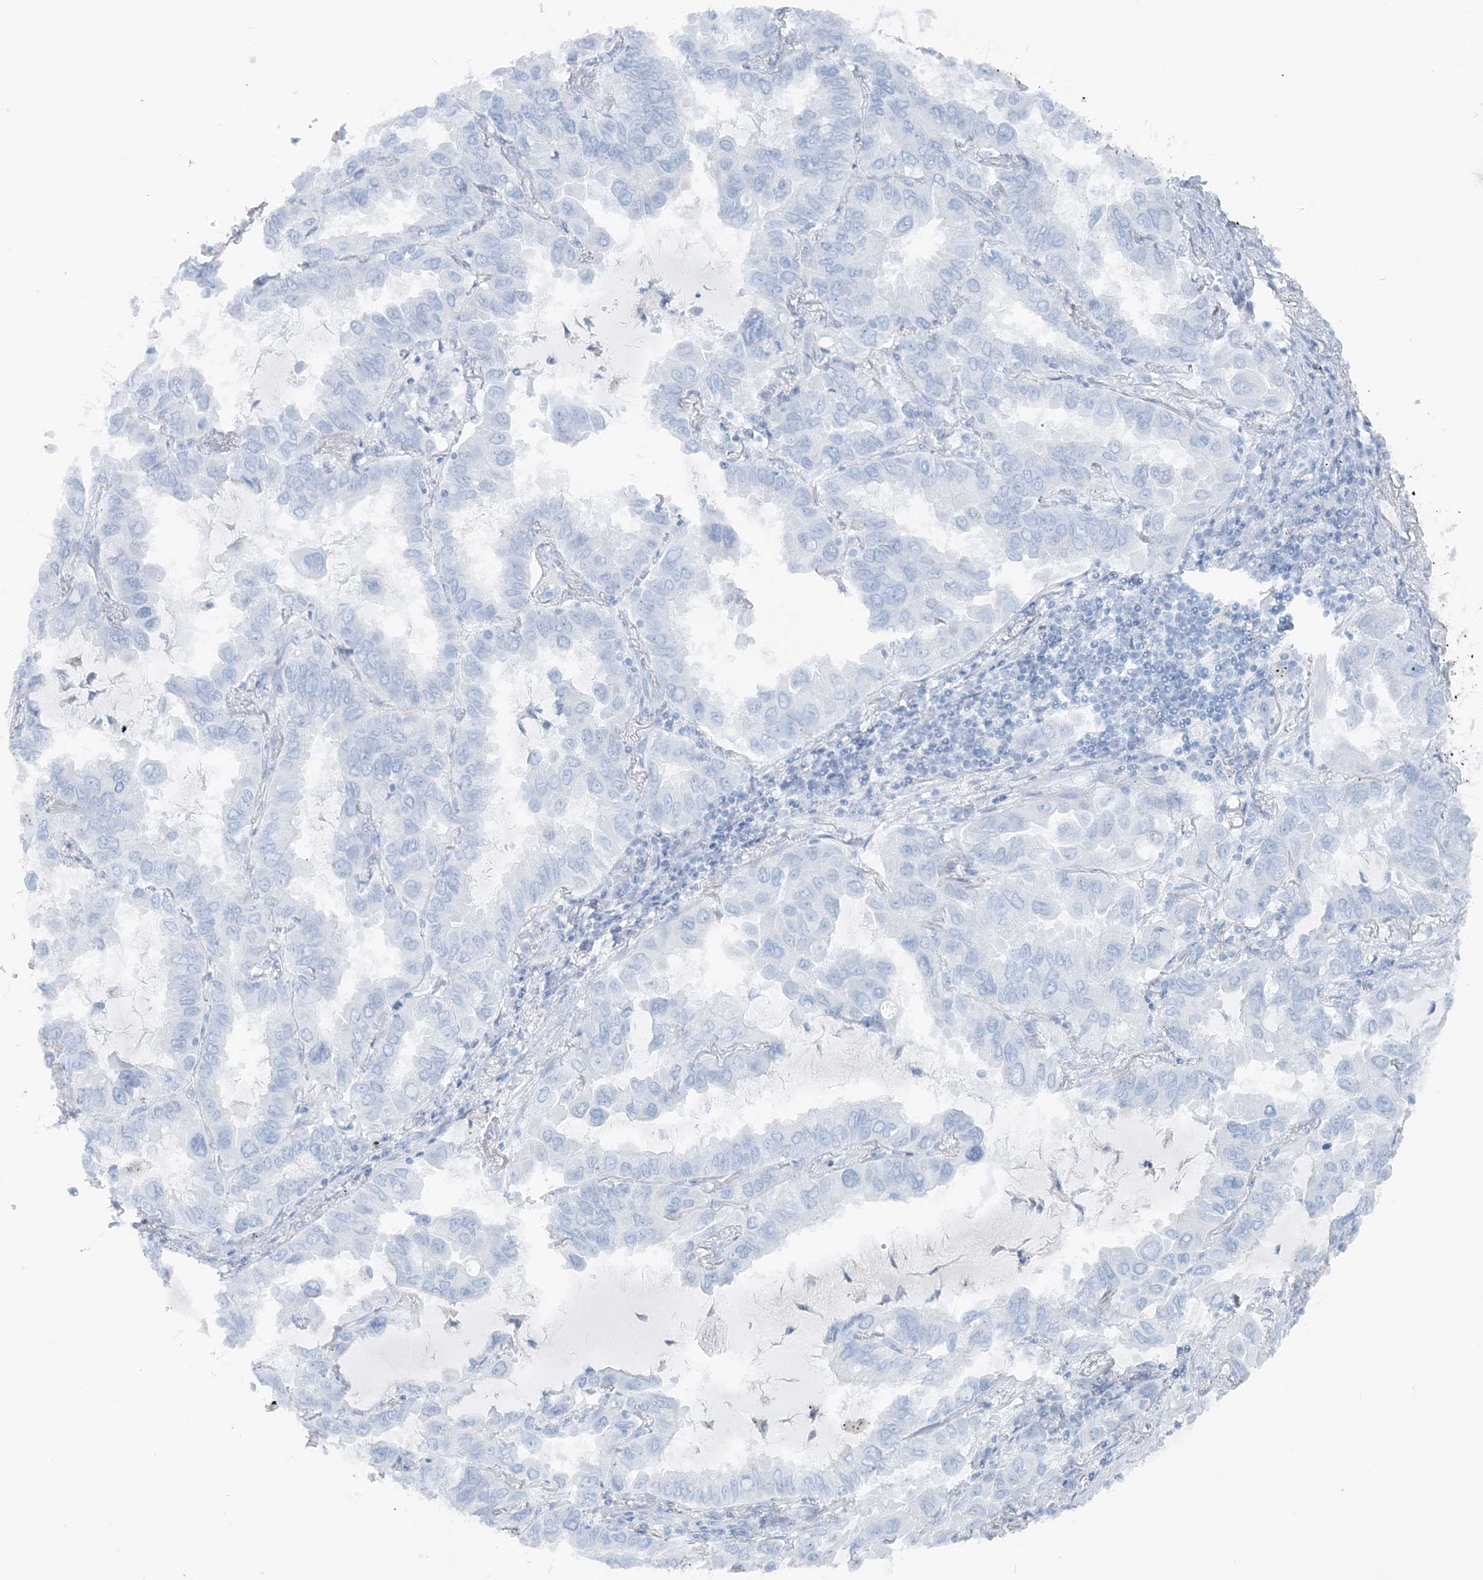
{"staining": {"intensity": "negative", "quantity": "none", "location": "none"}, "tissue": "lung cancer", "cell_type": "Tumor cells", "image_type": "cancer", "snomed": [{"axis": "morphology", "description": "Adenocarcinoma, NOS"}, {"axis": "topography", "description": "Lung"}], "caption": "This is an IHC image of human lung adenocarcinoma. There is no positivity in tumor cells.", "gene": "ATP11A", "patient": {"sex": "male", "age": 64}}